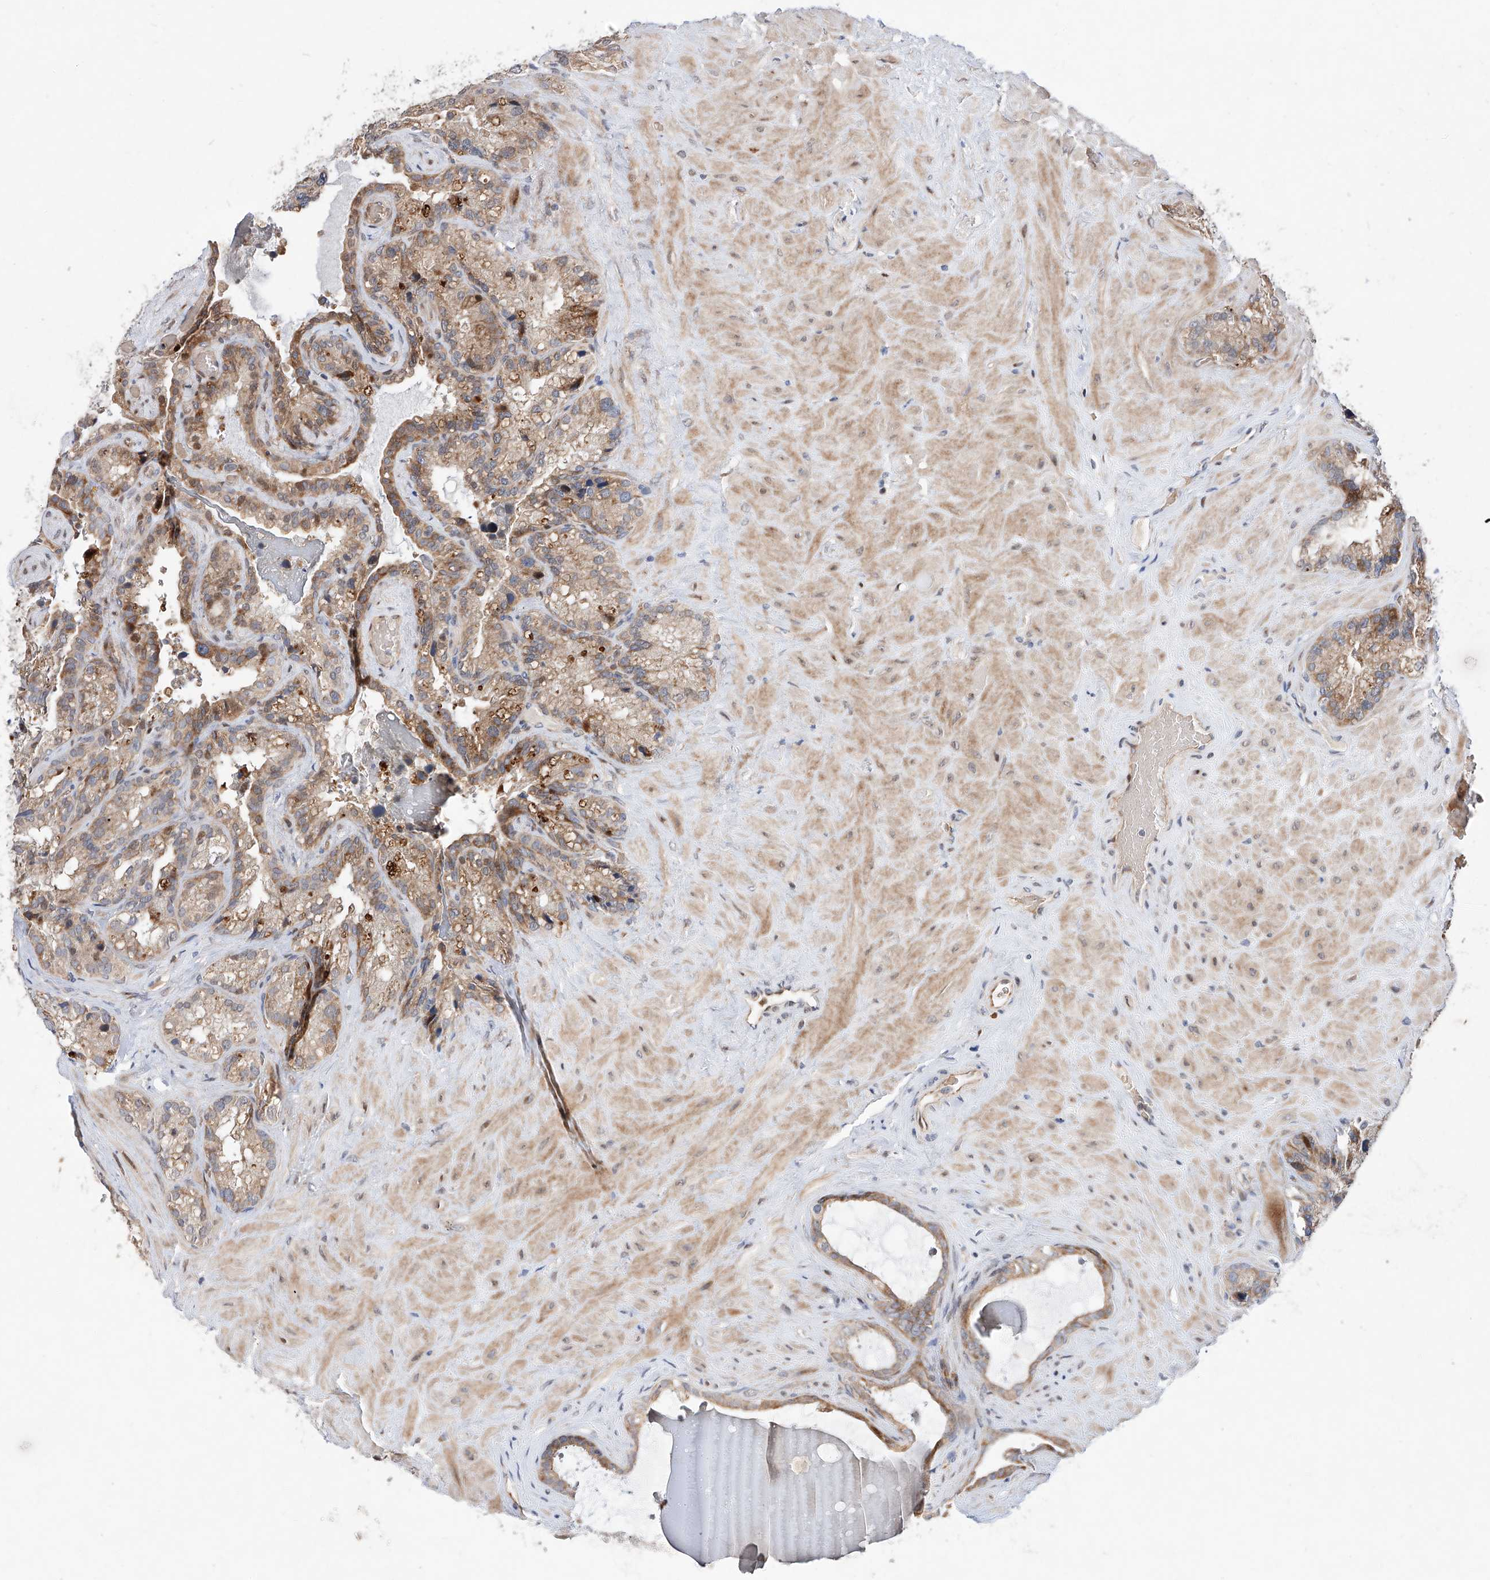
{"staining": {"intensity": "moderate", "quantity": "25%-75%", "location": "cytoplasmic/membranous"}, "tissue": "seminal vesicle", "cell_type": "Glandular cells", "image_type": "normal", "snomed": [{"axis": "morphology", "description": "Normal tissue, NOS"}, {"axis": "topography", "description": "Prostate"}, {"axis": "topography", "description": "Seminal veicle"}], "caption": "Immunohistochemistry (IHC) photomicrograph of benign seminal vesicle: seminal vesicle stained using immunohistochemistry shows medium levels of moderate protein expression localized specifically in the cytoplasmic/membranous of glandular cells, appearing as a cytoplasmic/membranous brown color.", "gene": "FUCA2", "patient": {"sex": "male", "age": 68}}